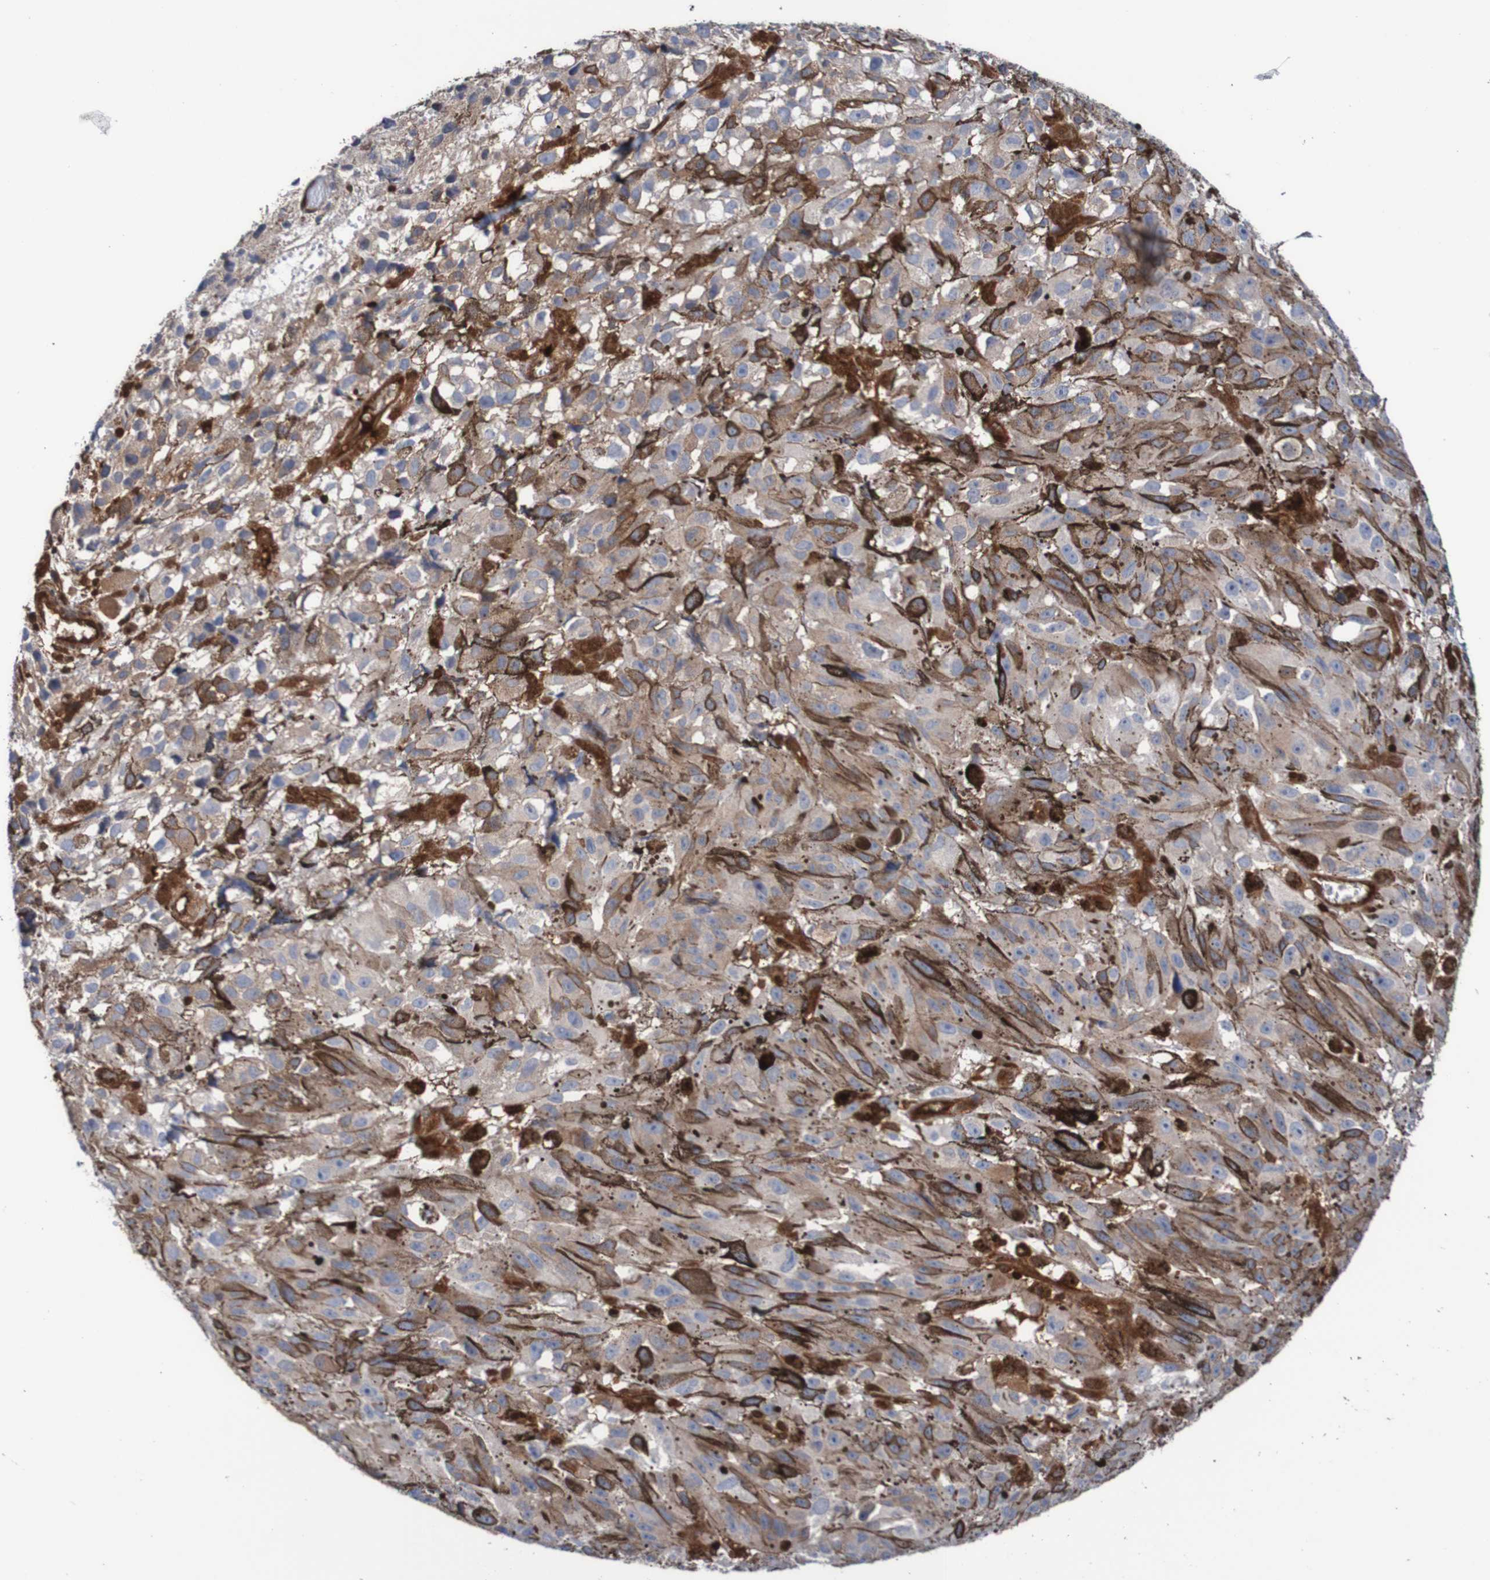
{"staining": {"intensity": "weak", "quantity": ">75%", "location": "cytoplasmic/membranous"}, "tissue": "melanoma", "cell_type": "Tumor cells", "image_type": "cancer", "snomed": [{"axis": "morphology", "description": "Malignant melanoma, NOS"}, {"axis": "topography", "description": "Skin"}], "caption": "Melanoma stained with DAB (3,3'-diaminobenzidine) immunohistochemistry shows low levels of weak cytoplasmic/membranous positivity in about >75% of tumor cells.", "gene": "RIGI", "patient": {"sex": "female", "age": 104}}